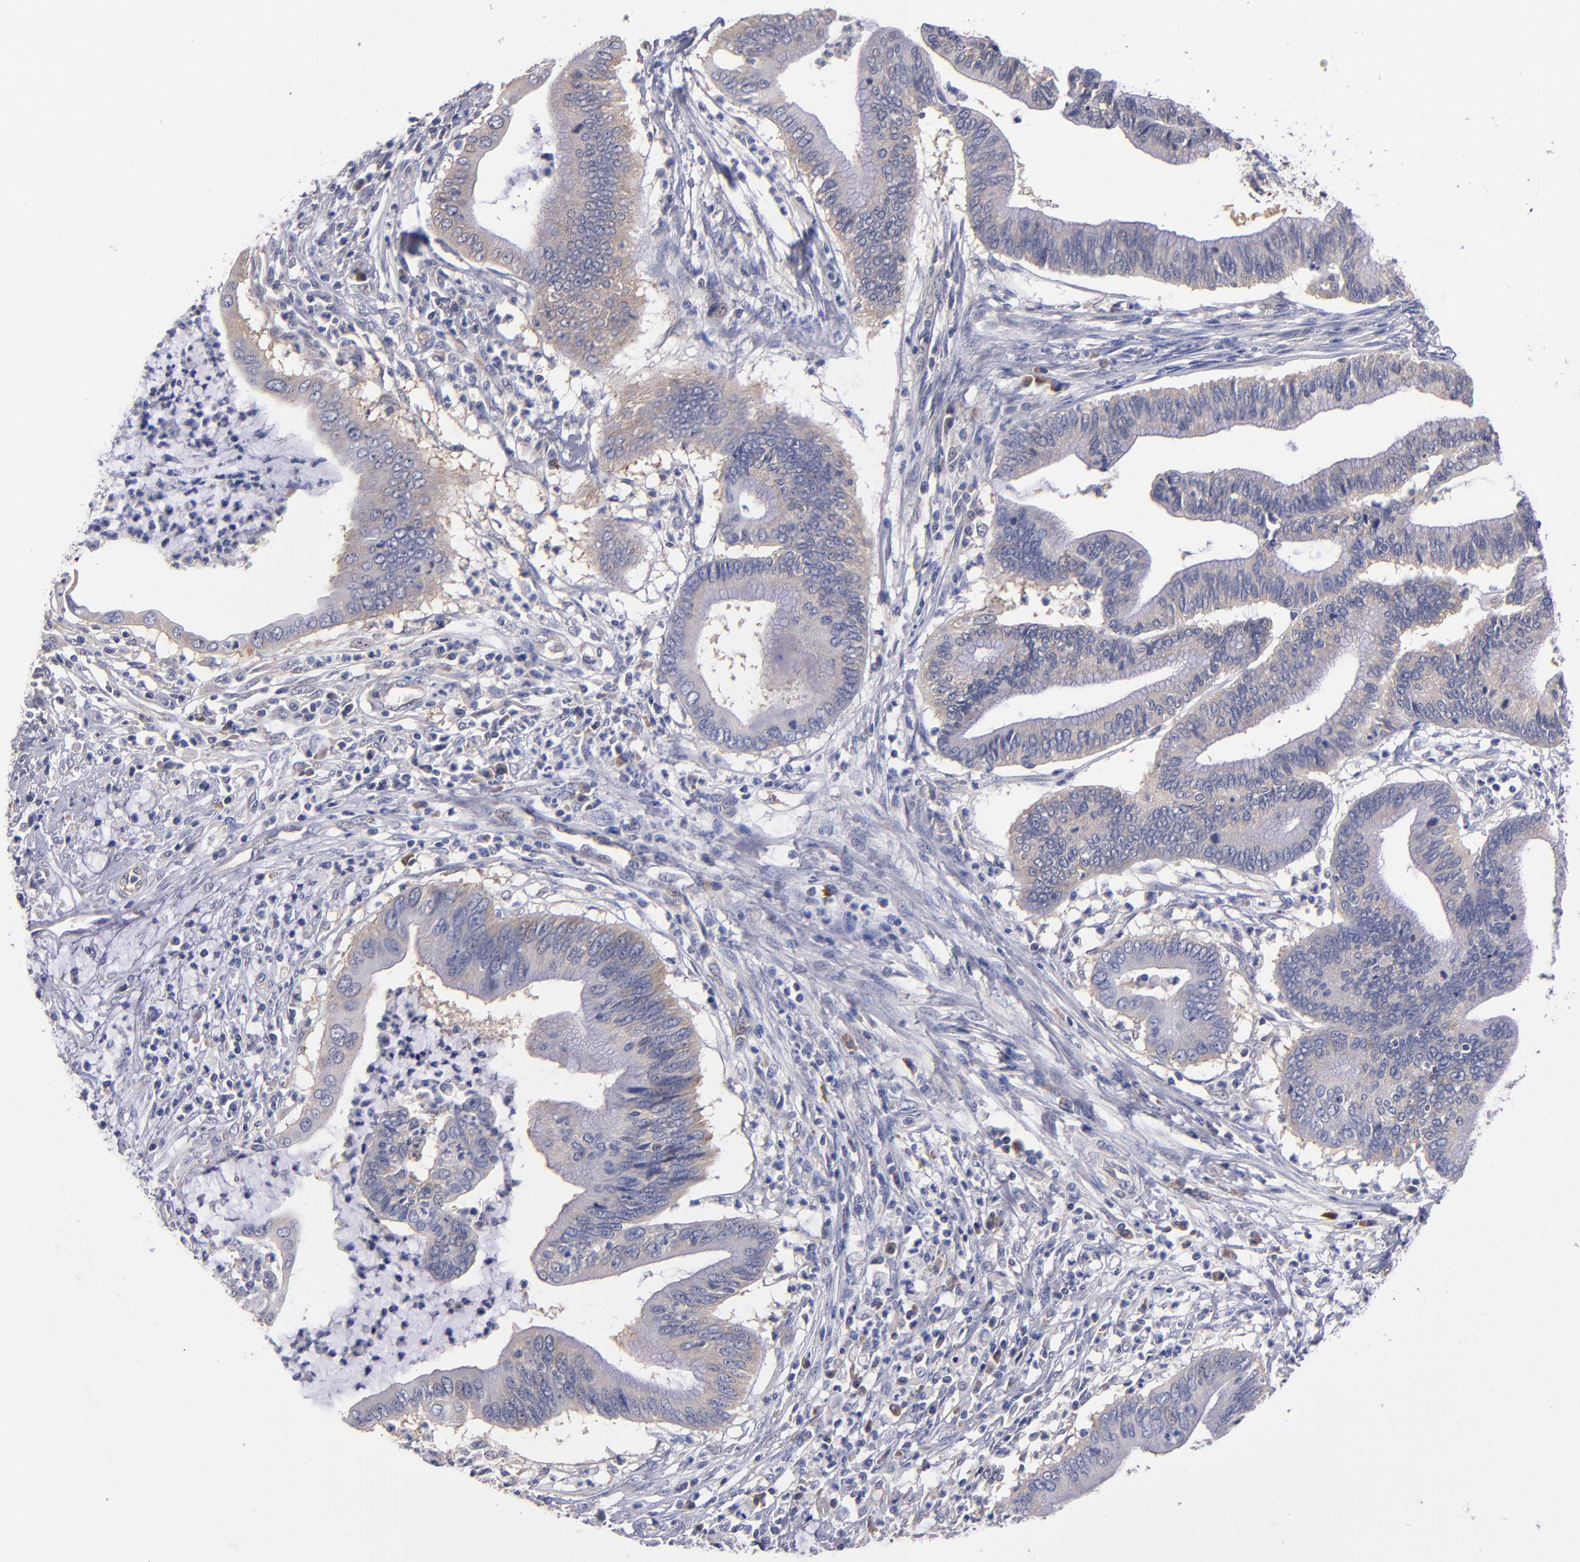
{"staining": {"intensity": "weak", "quantity": ">75%", "location": "cytoplasmic/membranous"}, "tissue": "cervical cancer", "cell_type": "Tumor cells", "image_type": "cancer", "snomed": [{"axis": "morphology", "description": "Adenocarcinoma, NOS"}, {"axis": "topography", "description": "Cervix"}], "caption": "Weak cytoplasmic/membranous protein positivity is appreciated in approximately >75% of tumor cells in cervical adenocarcinoma.", "gene": "EIF3L", "patient": {"sex": "female", "age": 36}}